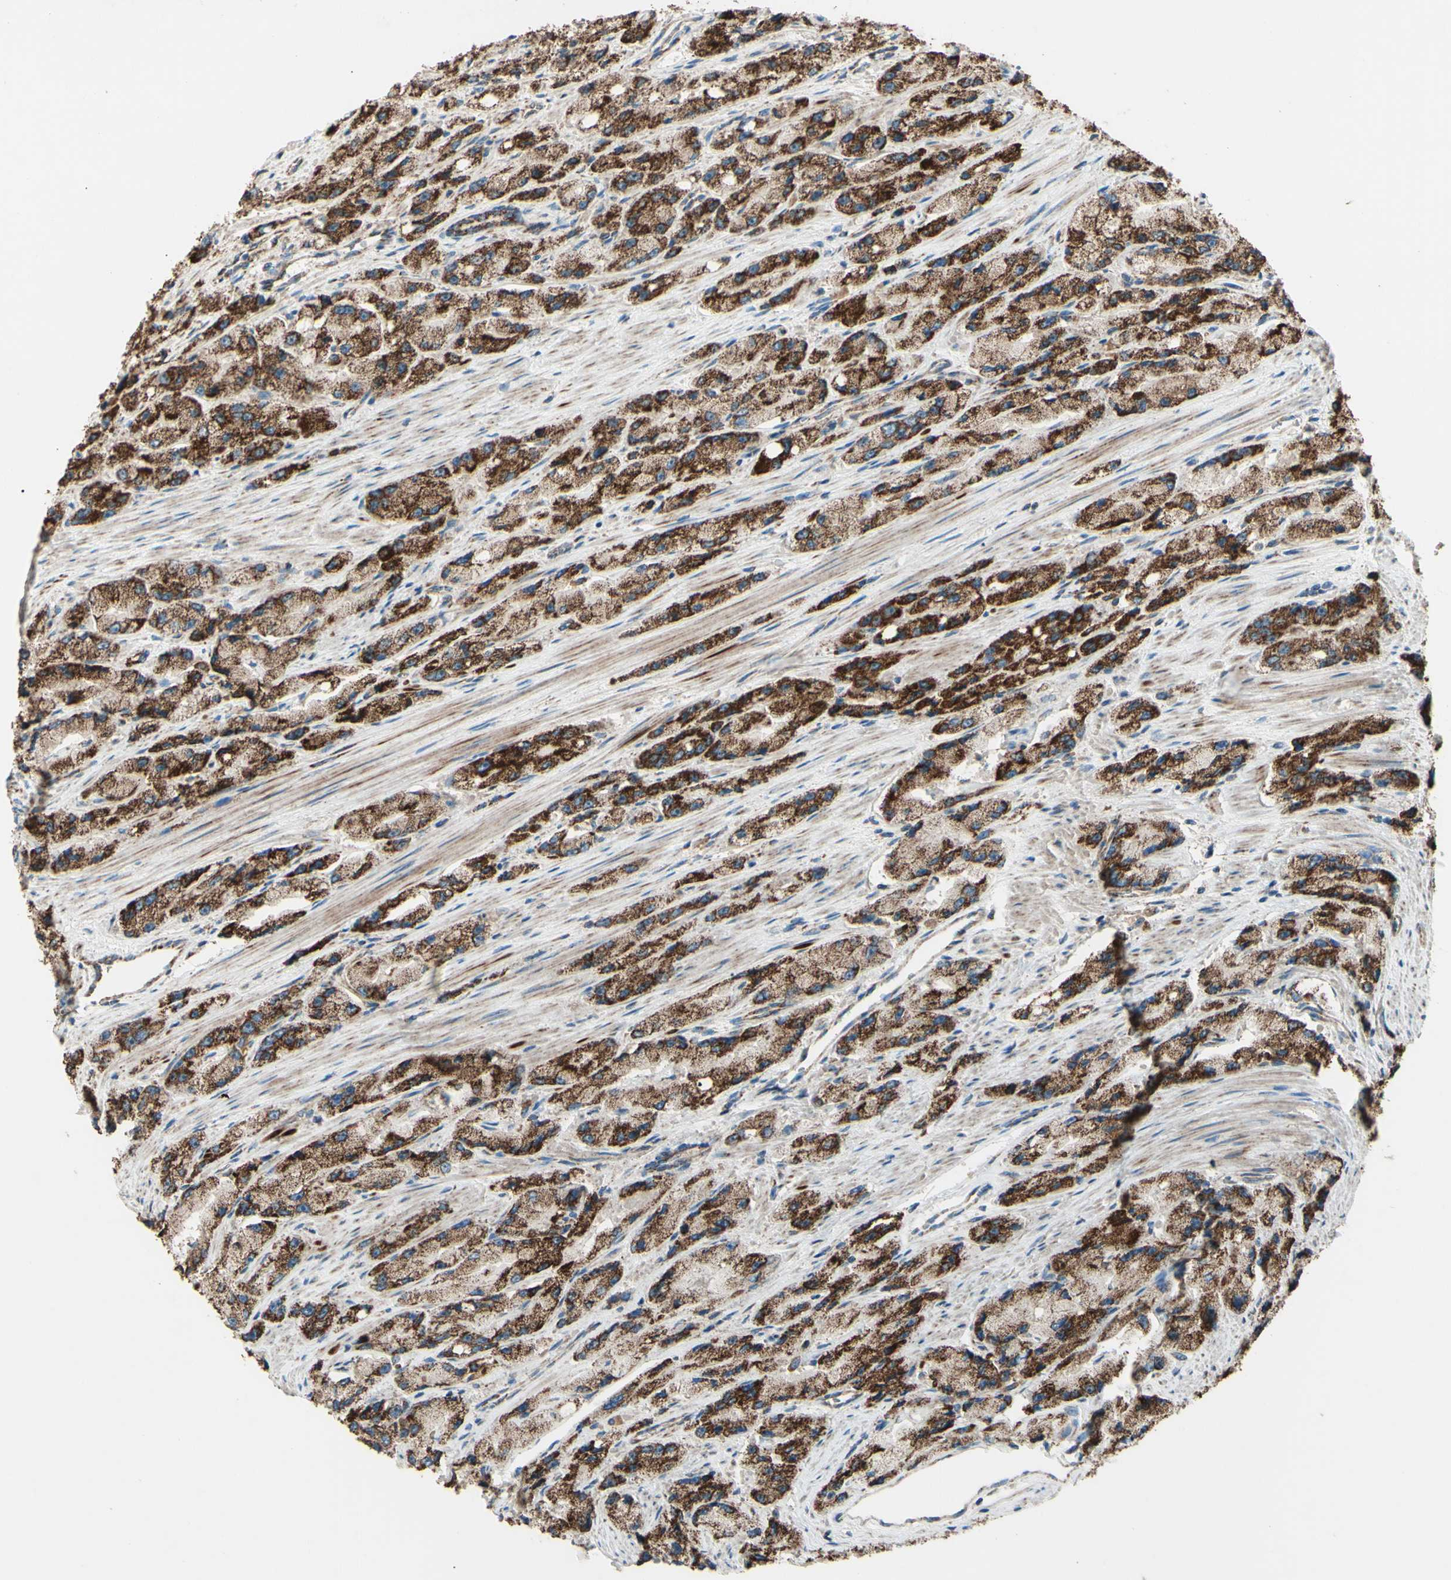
{"staining": {"intensity": "strong", "quantity": ">75%", "location": "cytoplasmic/membranous"}, "tissue": "prostate cancer", "cell_type": "Tumor cells", "image_type": "cancer", "snomed": [{"axis": "morphology", "description": "Adenocarcinoma, High grade"}, {"axis": "topography", "description": "Prostate"}], "caption": "A histopathology image showing strong cytoplasmic/membranous positivity in about >75% of tumor cells in prostate adenocarcinoma (high-grade), as visualized by brown immunohistochemical staining.", "gene": "RHOT1", "patient": {"sex": "male", "age": 58}}